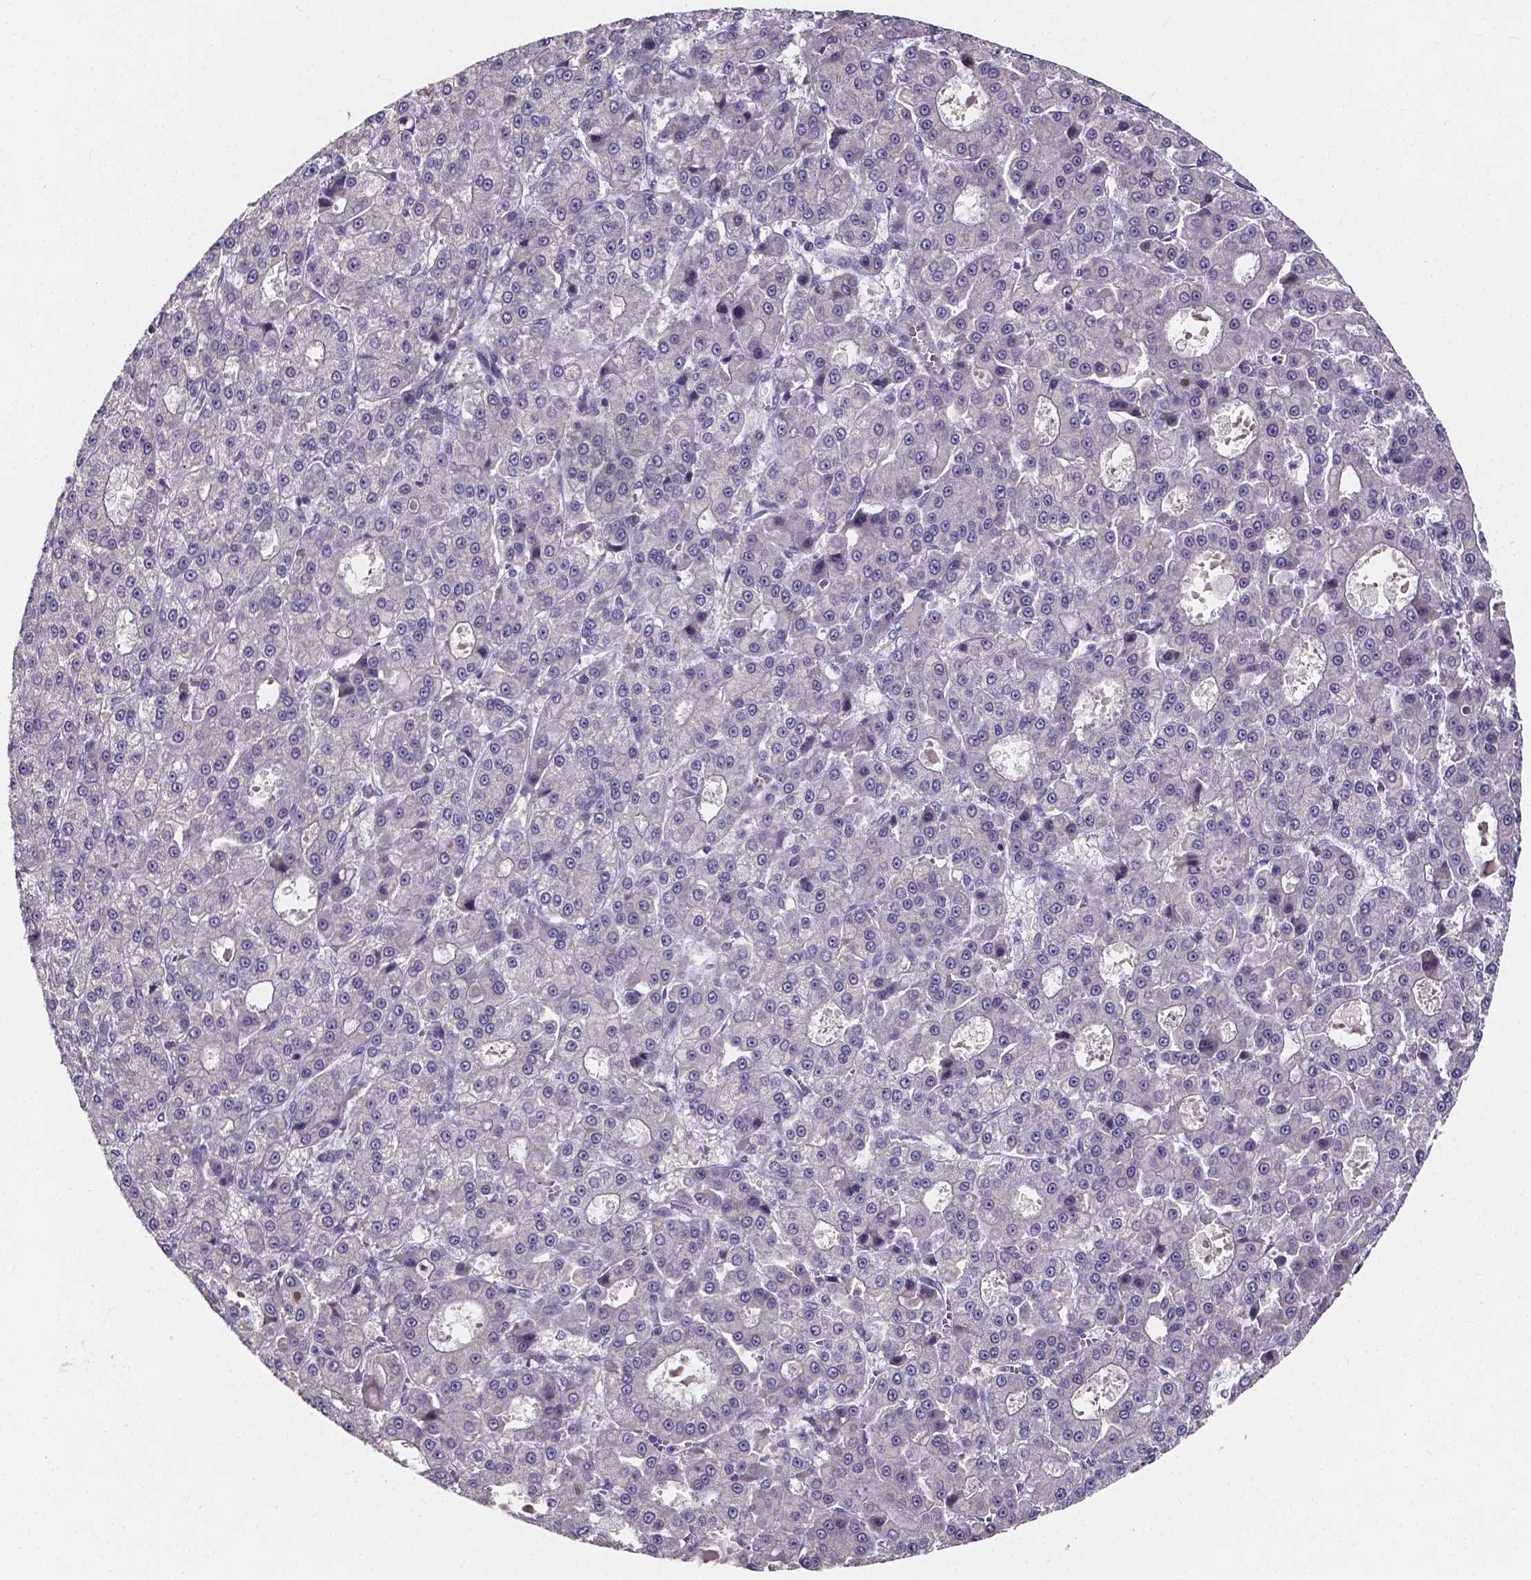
{"staining": {"intensity": "negative", "quantity": "none", "location": "none"}, "tissue": "liver cancer", "cell_type": "Tumor cells", "image_type": "cancer", "snomed": [{"axis": "morphology", "description": "Carcinoma, Hepatocellular, NOS"}, {"axis": "topography", "description": "Liver"}], "caption": "Liver cancer was stained to show a protein in brown. There is no significant positivity in tumor cells.", "gene": "SPOCD1", "patient": {"sex": "male", "age": 70}}